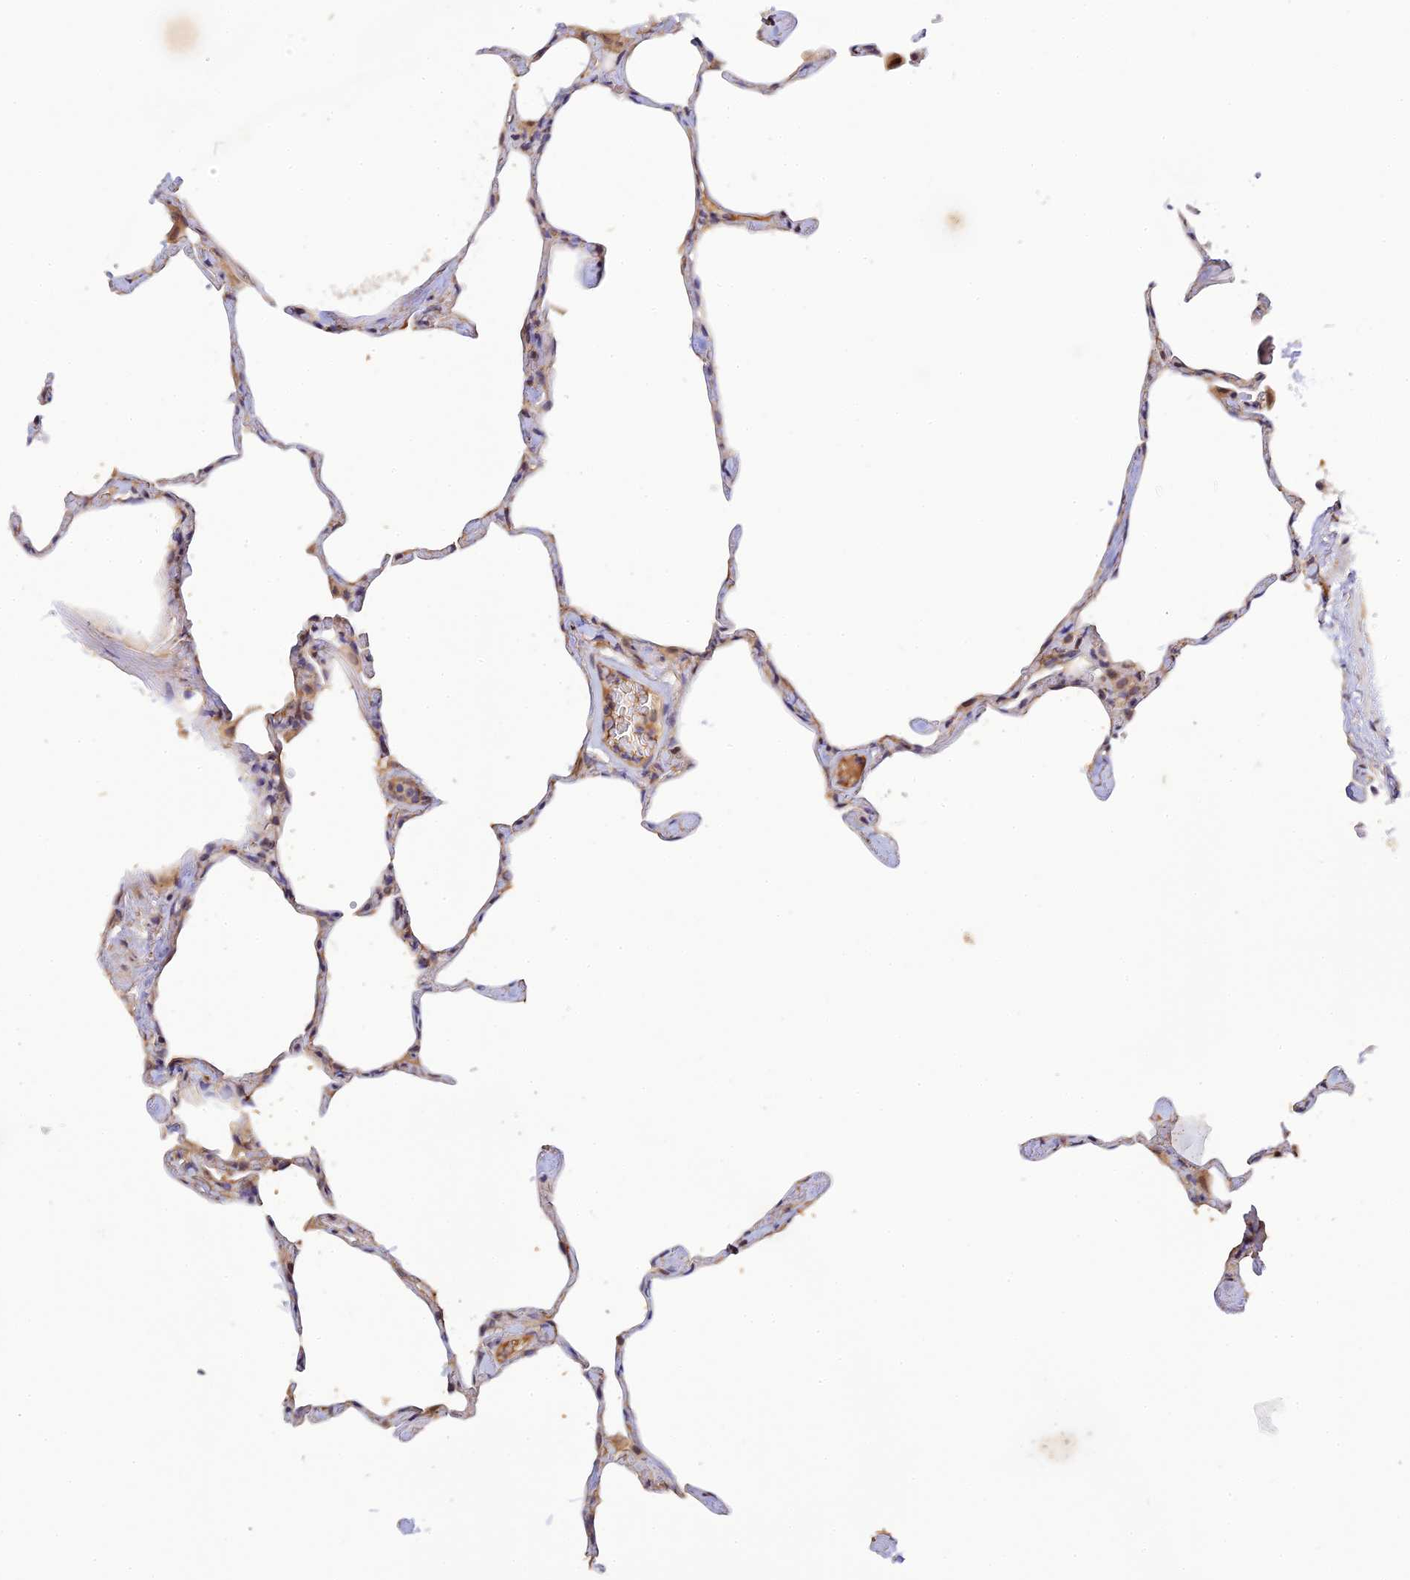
{"staining": {"intensity": "weak", "quantity": "<25%", "location": "cytoplasmic/membranous"}, "tissue": "lung", "cell_type": "Alveolar cells", "image_type": "normal", "snomed": [{"axis": "morphology", "description": "Normal tissue, NOS"}, {"axis": "topography", "description": "Lung"}], "caption": "Immunohistochemistry (IHC) of benign lung demonstrates no staining in alveolar cells.", "gene": "P3H3", "patient": {"sex": "male", "age": 65}}